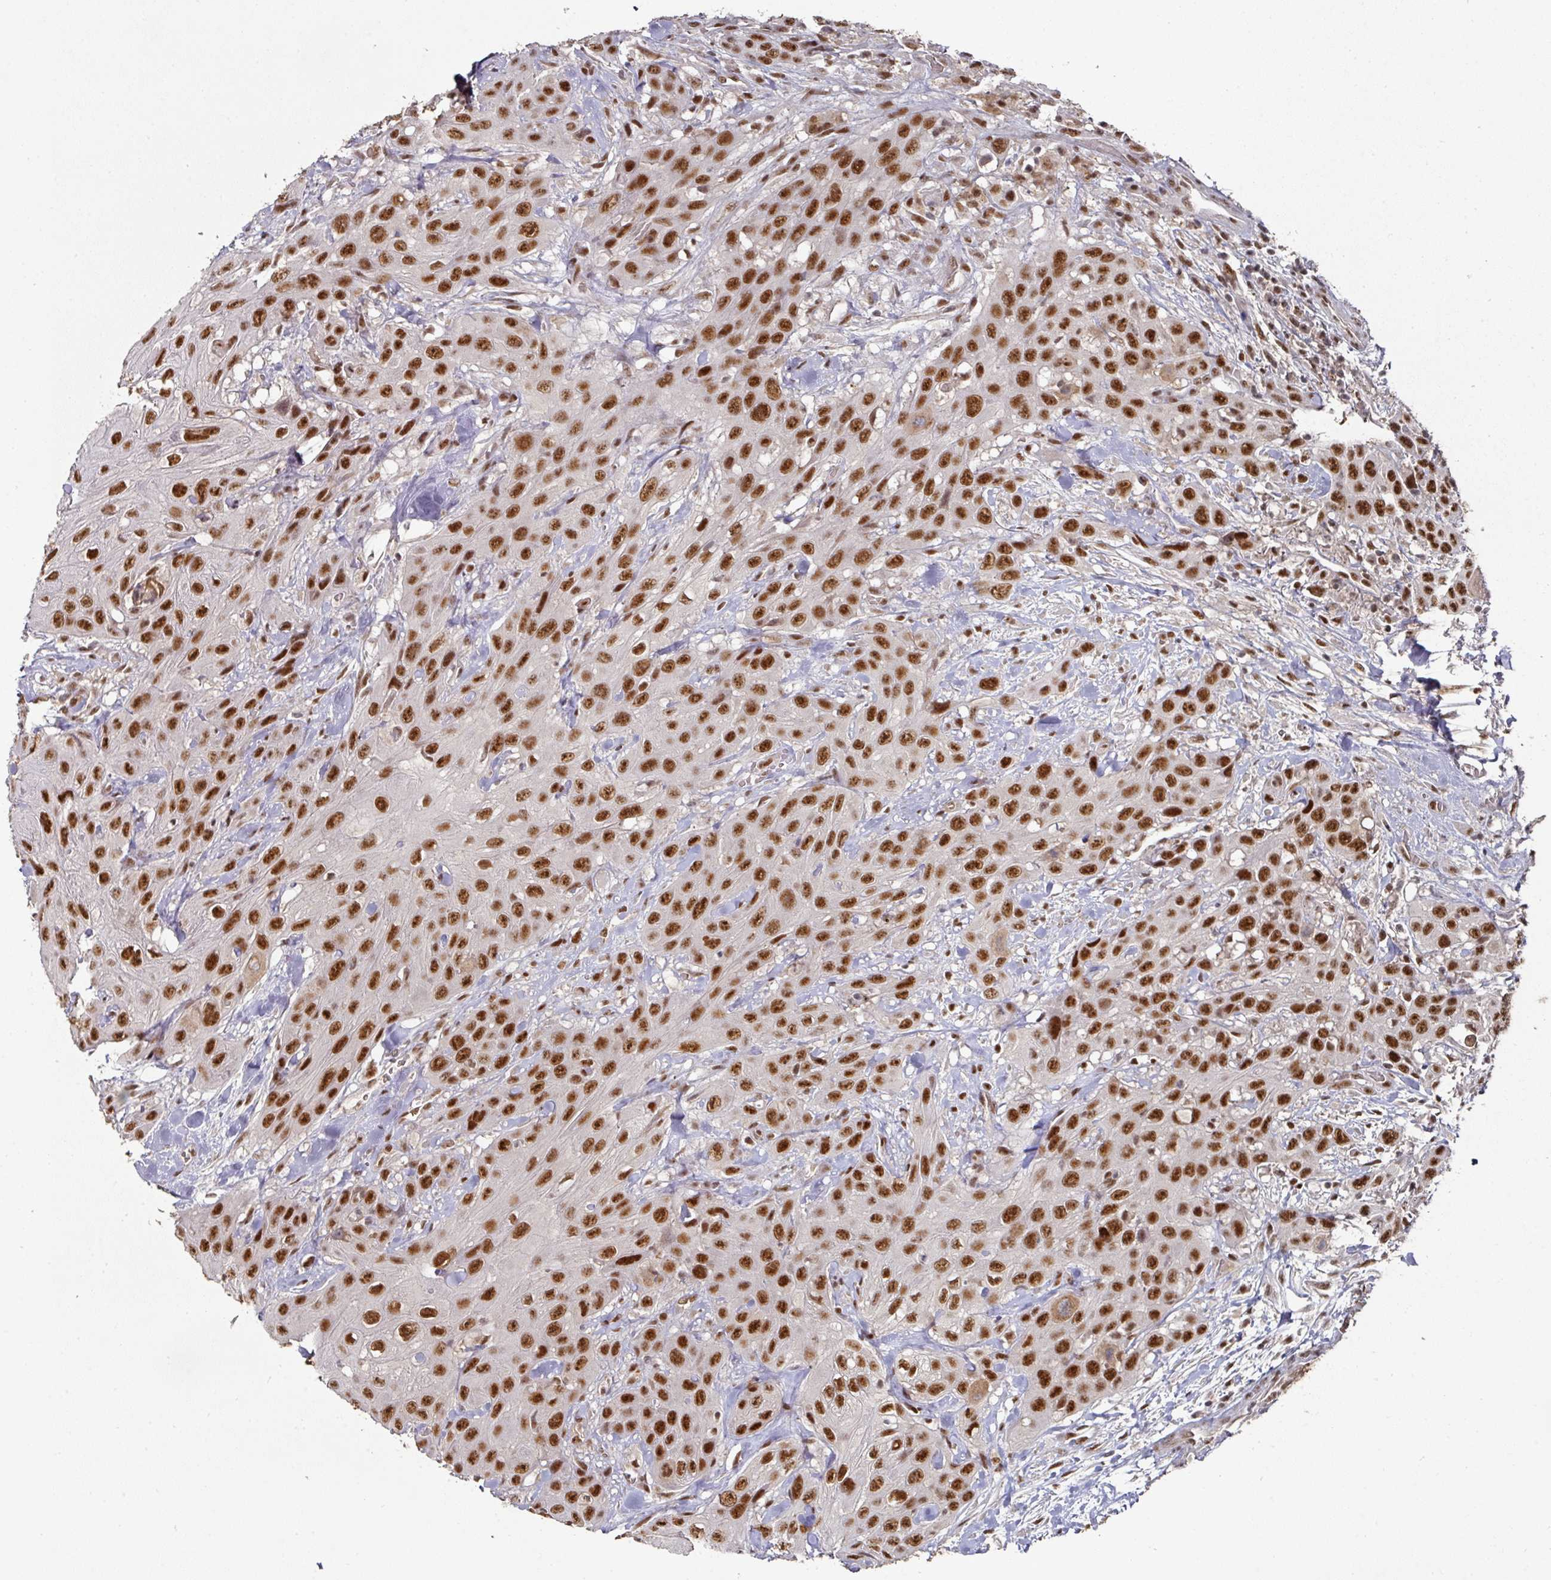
{"staining": {"intensity": "strong", "quantity": ">75%", "location": "nuclear"}, "tissue": "head and neck cancer", "cell_type": "Tumor cells", "image_type": "cancer", "snomed": [{"axis": "morphology", "description": "Squamous cell carcinoma, NOS"}, {"axis": "topography", "description": "Head-Neck"}], "caption": "There is high levels of strong nuclear staining in tumor cells of squamous cell carcinoma (head and neck), as demonstrated by immunohistochemical staining (brown color).", "gene": "MEPCE", "patient": {"sex": "male", "age": 81}}